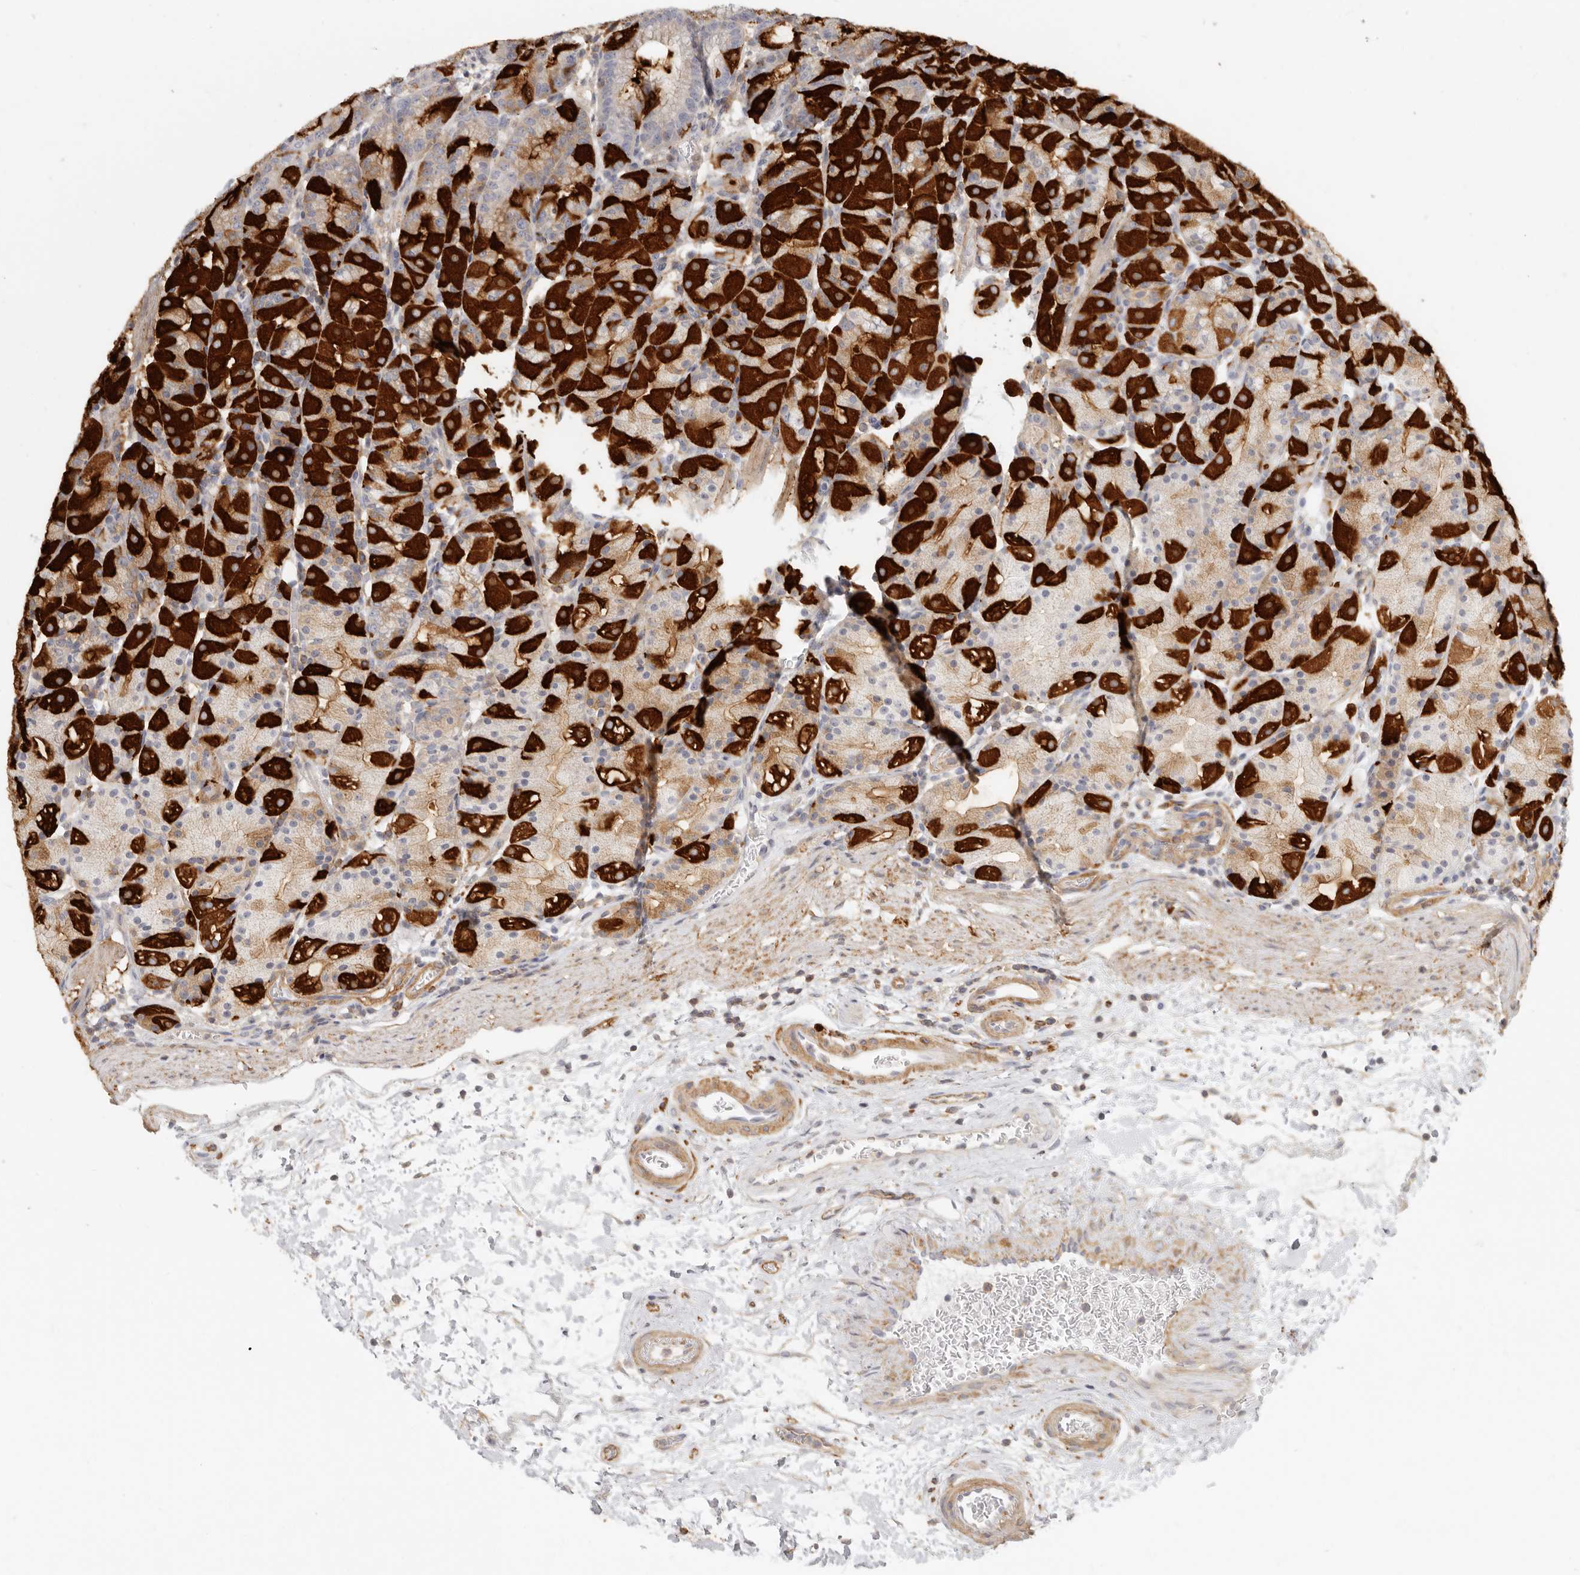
{"staining": {"intensity": "strong", "quantity": "25%-75%", "location": "cytoplasmic/membranous"}, "tissue": "stomach", "cell_type": "Glandular cells", "image_type": "normal", "snomed": [{"axis": "morphology", "description": "Normal tissue, NOS"}, {"axis": "topography", "description": "Stomach, upper"}], "caption": "Protein expression analysis of benign stomach reveals strong cytoplasmic/membranous staining in approximately 25%-75% of glandular cells.", "gene": "NIBAN1", "patient": {"sex": "male", "age": 48}}